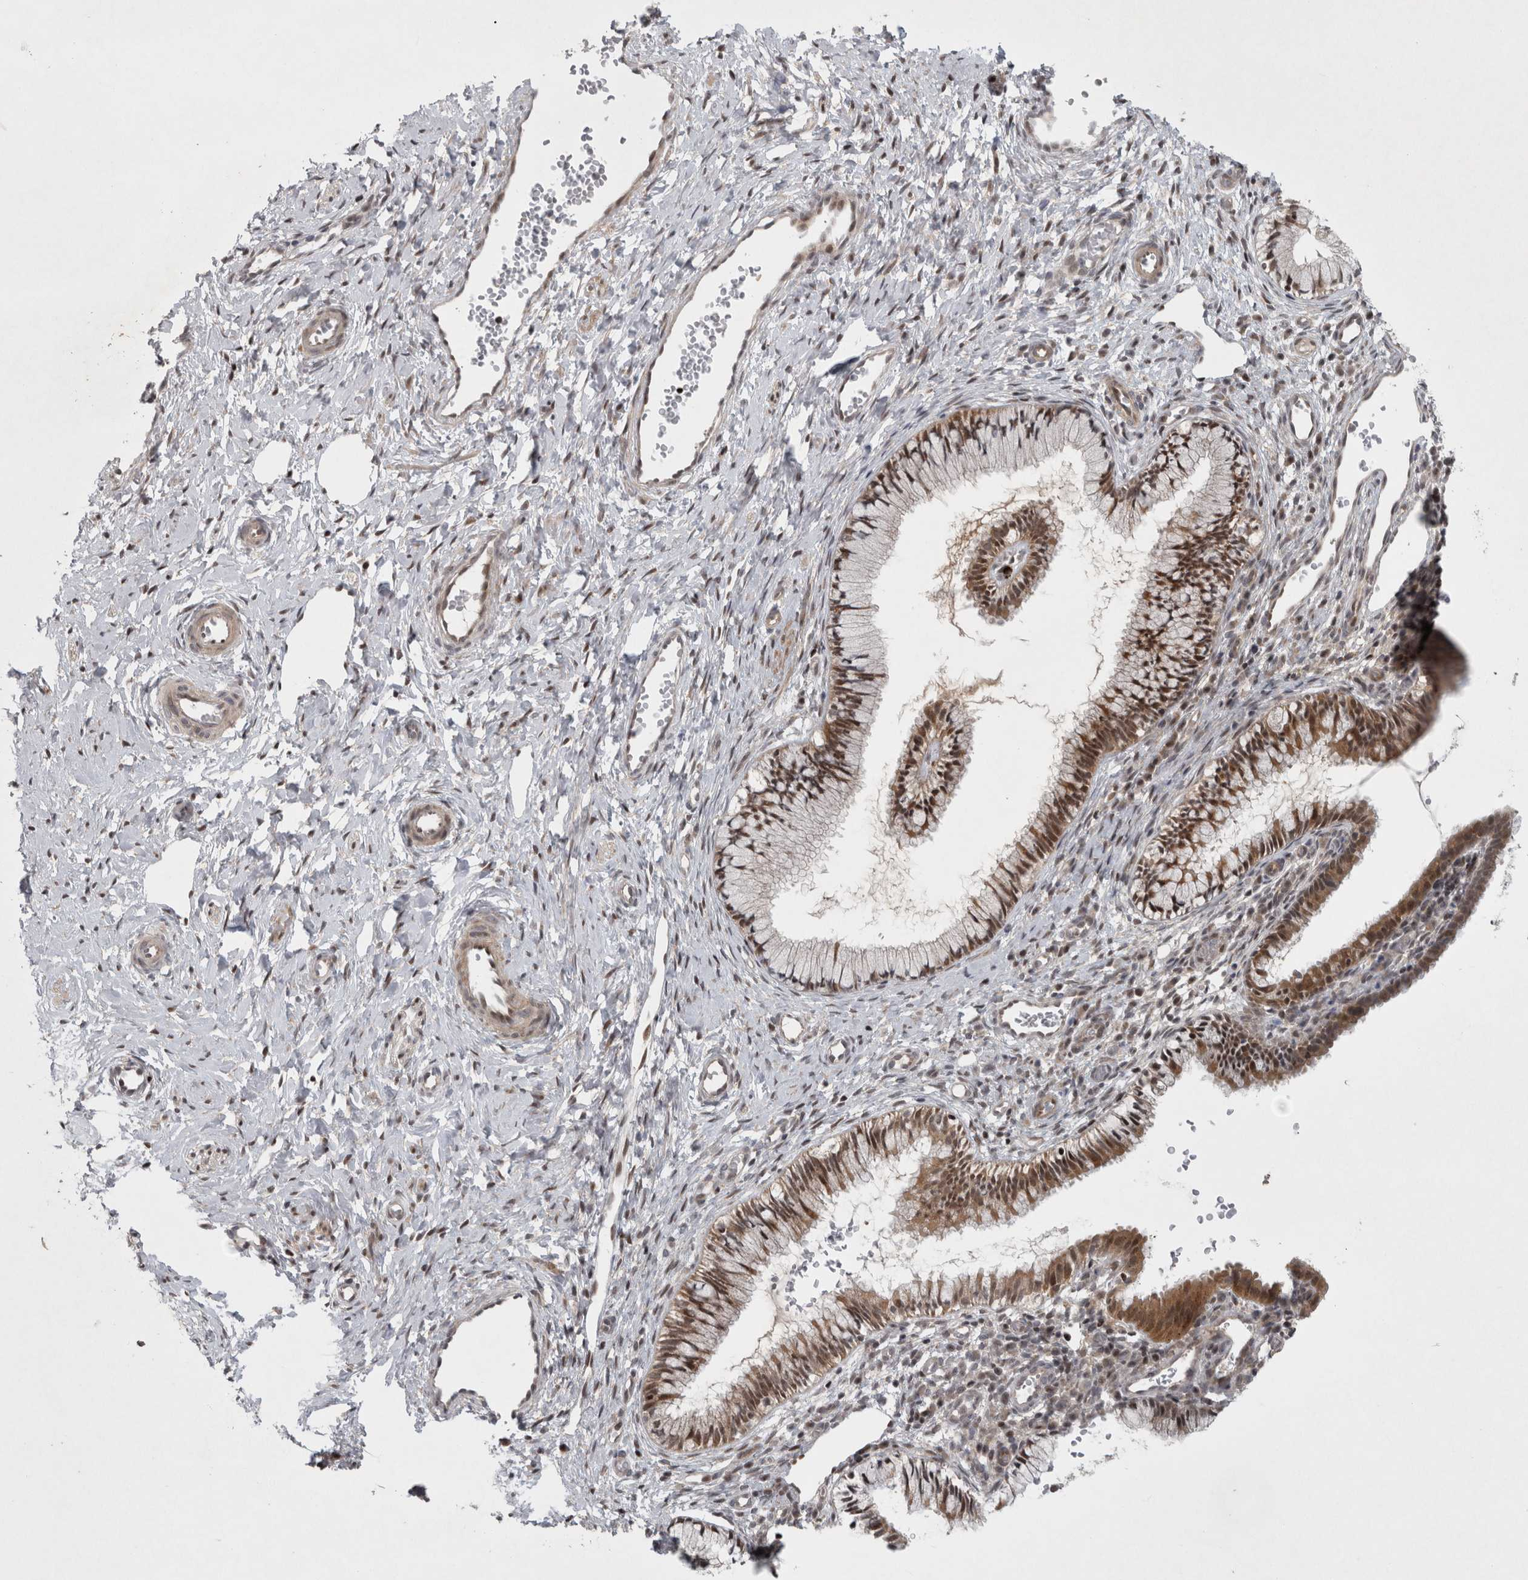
{"staining": {"intensity": "moderate", "quantity": "25%-75%", "location": "cytoplasmic/membranous,nuclear"}, "tissue": "cervix", "cell_type": "Glandular cells", "image_type": "normal", "snomed": [{"axis": "morphology", "description": "Normal tissue, NOS"}, {"axis": "topography", "description": "Cervix"}], "caption": "Glandular cells exhibit medium levels of moderate cytoplasmic/membranous,nuclear positivity in about 25%-75% of cells in benign human cervix. (Stains: DAB in brown, nuclei in blue, Microscopy: brightfield microscopy at high magnification).", "gene": "KDM8", "patient": {"sex": "female", "age": 27}}